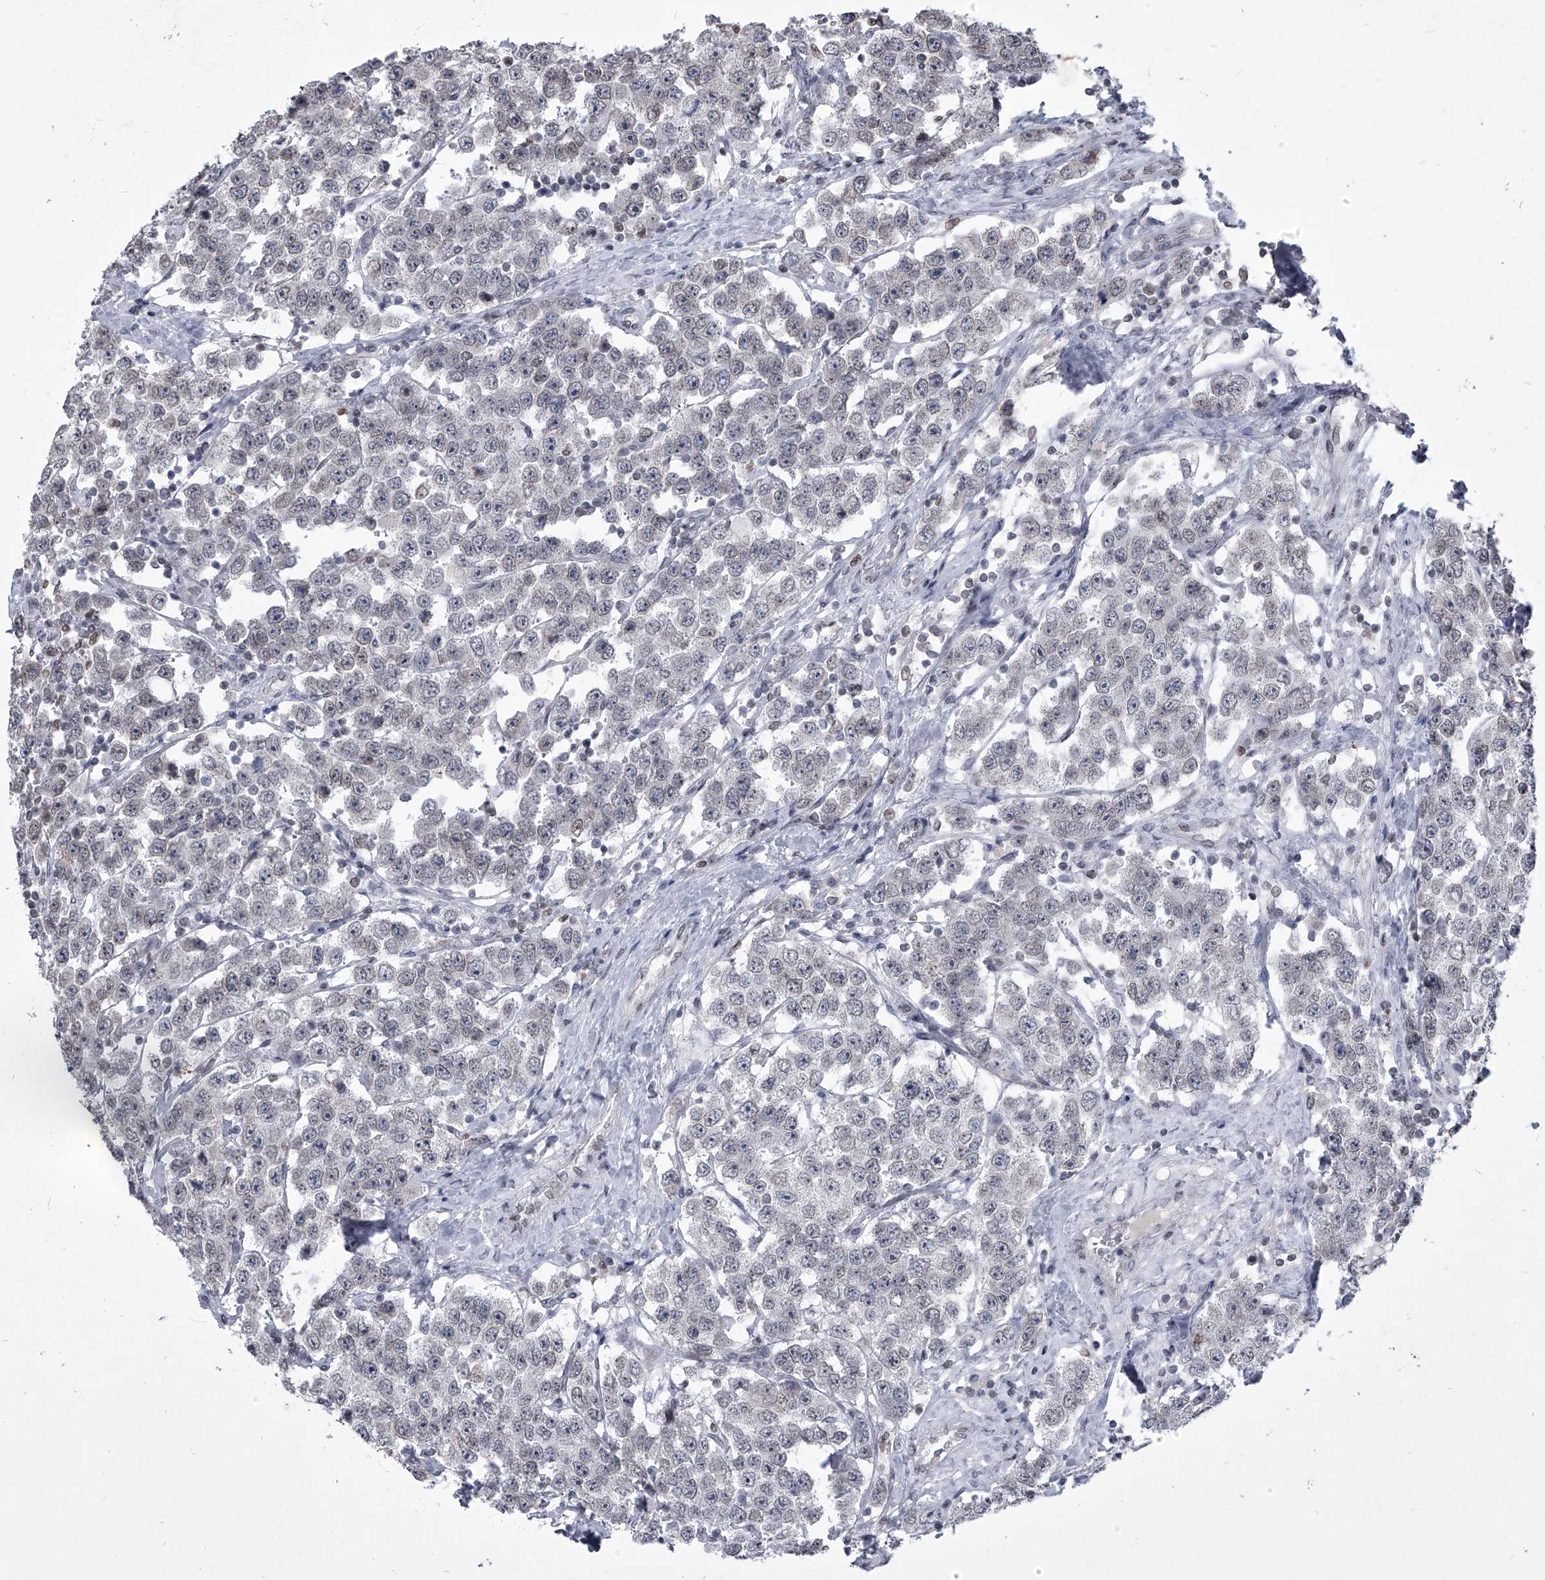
{"staining": {"intensity": "weak", "quantity": "<25%", "location": "nuclear"}, "tissue": "testis cancer", "cell_type": "Tumor cells", "image_type": "cancer", "snomed": [{"axis": "morphology", "description": "Seminoma, NOS"}, {"axis": "topography", "description": "Testis"}], "caption": "Micrograph shows no significant protein expression in tumor cells of testis seminoma. (Brightfield microscopy of DAB immunohistochemistry at high magnification).", "gene": "PPIL4", "patient": {"sex": "male", "age": 28}}